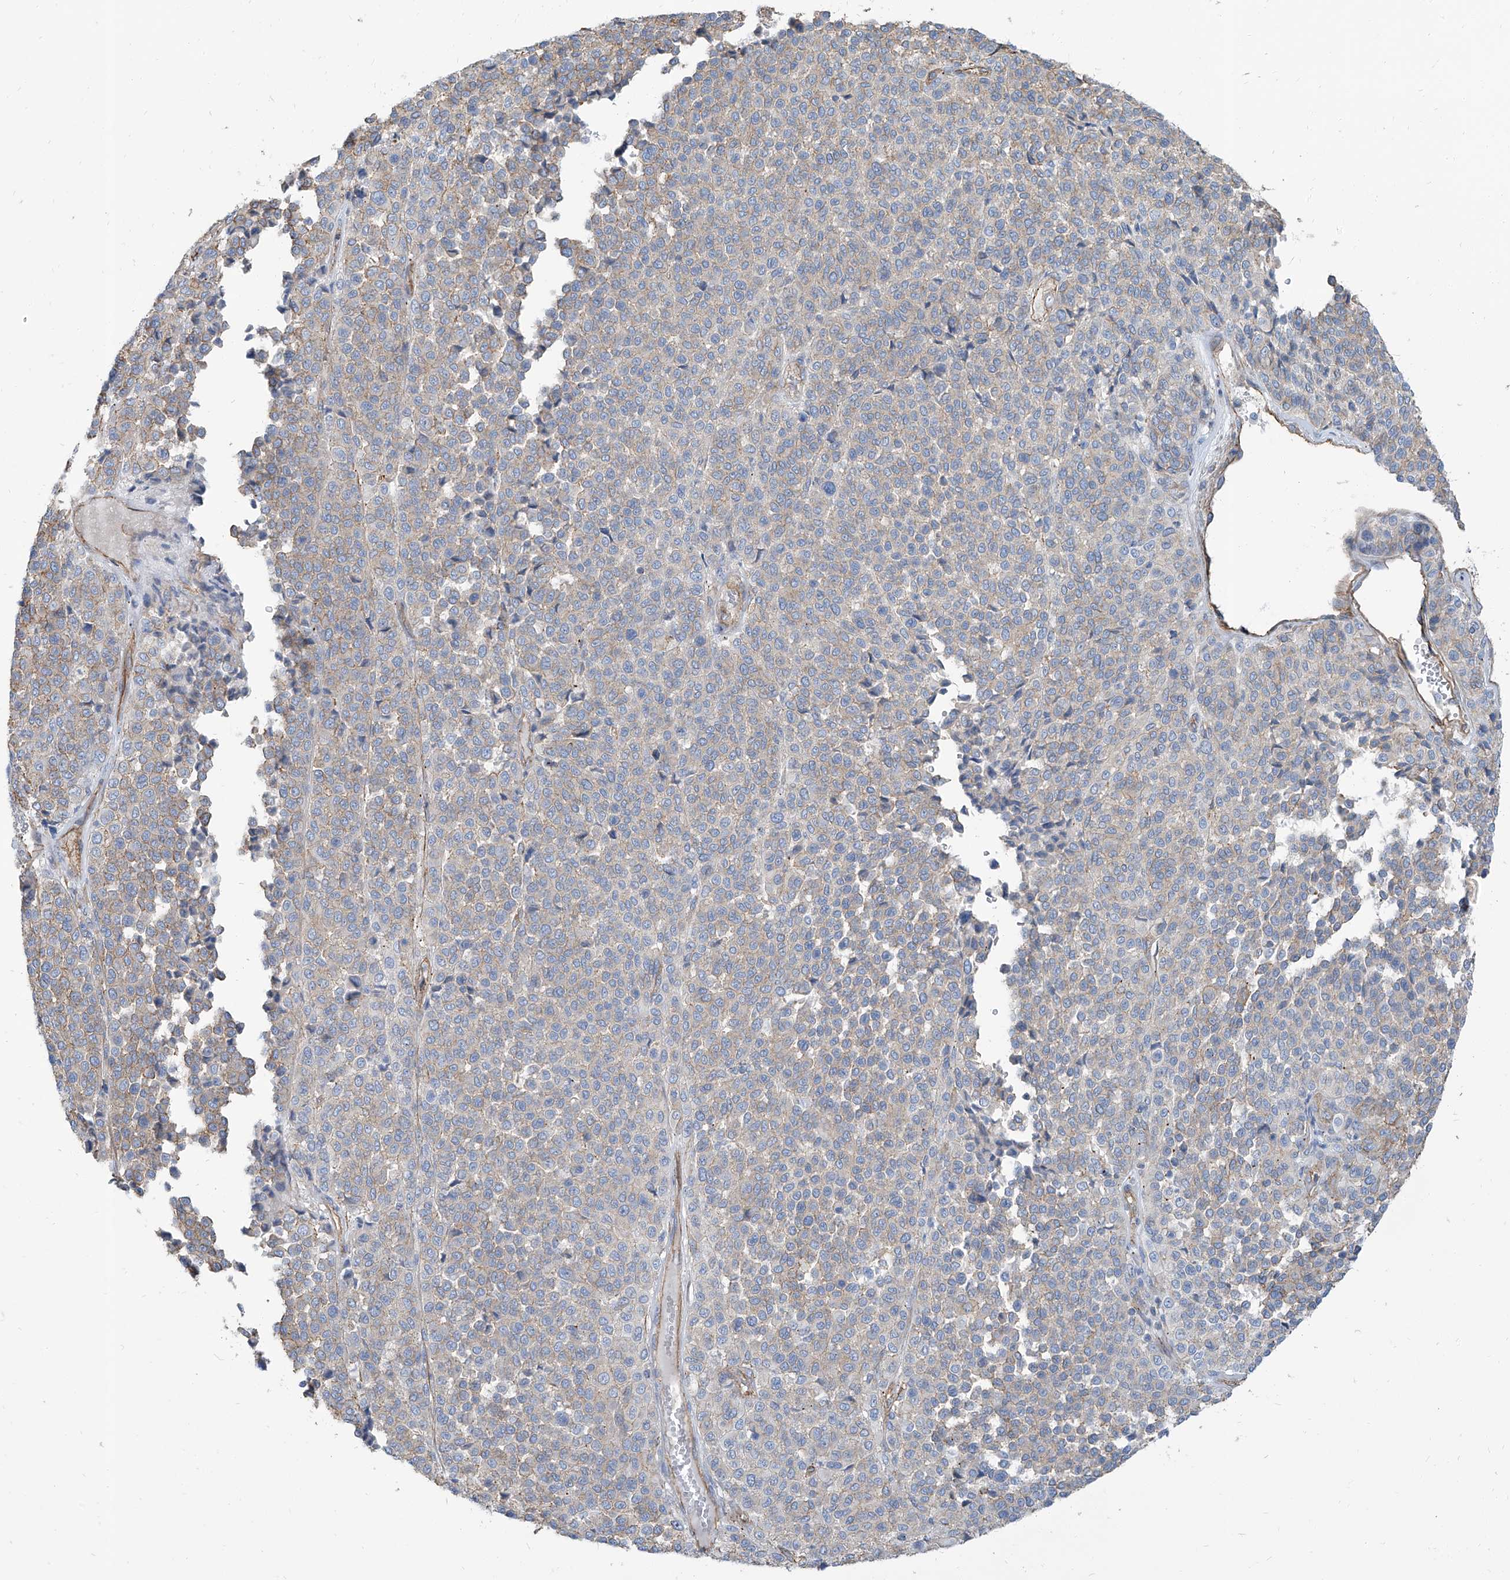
{"staining": {"intensity": "weak", "quantity": "25%-75%", "location": "cytoplasmic/membranous"}, "tissue": "melanoma", "cell_type": "Tumor cells", "image_type": "cancer", "snomed": [{"axis": "morphology", "description": "Malignant melanoma, Metastatic site"}, {"axis": "topography", "description": "Pancreas"}], "caption": "The histopathology image demonstrates a brown stain indicating the presence of a protein in the cytoplasmic/membranous of tumor cells in melanoma. The staining was performed using DAB to visualize the protein expression in brown, while the nuclei were stained in blue with hematoxylin (Magnification: 20x).", "gene": "TXLNB", "patient": {"sex": "female", "age": 30}}